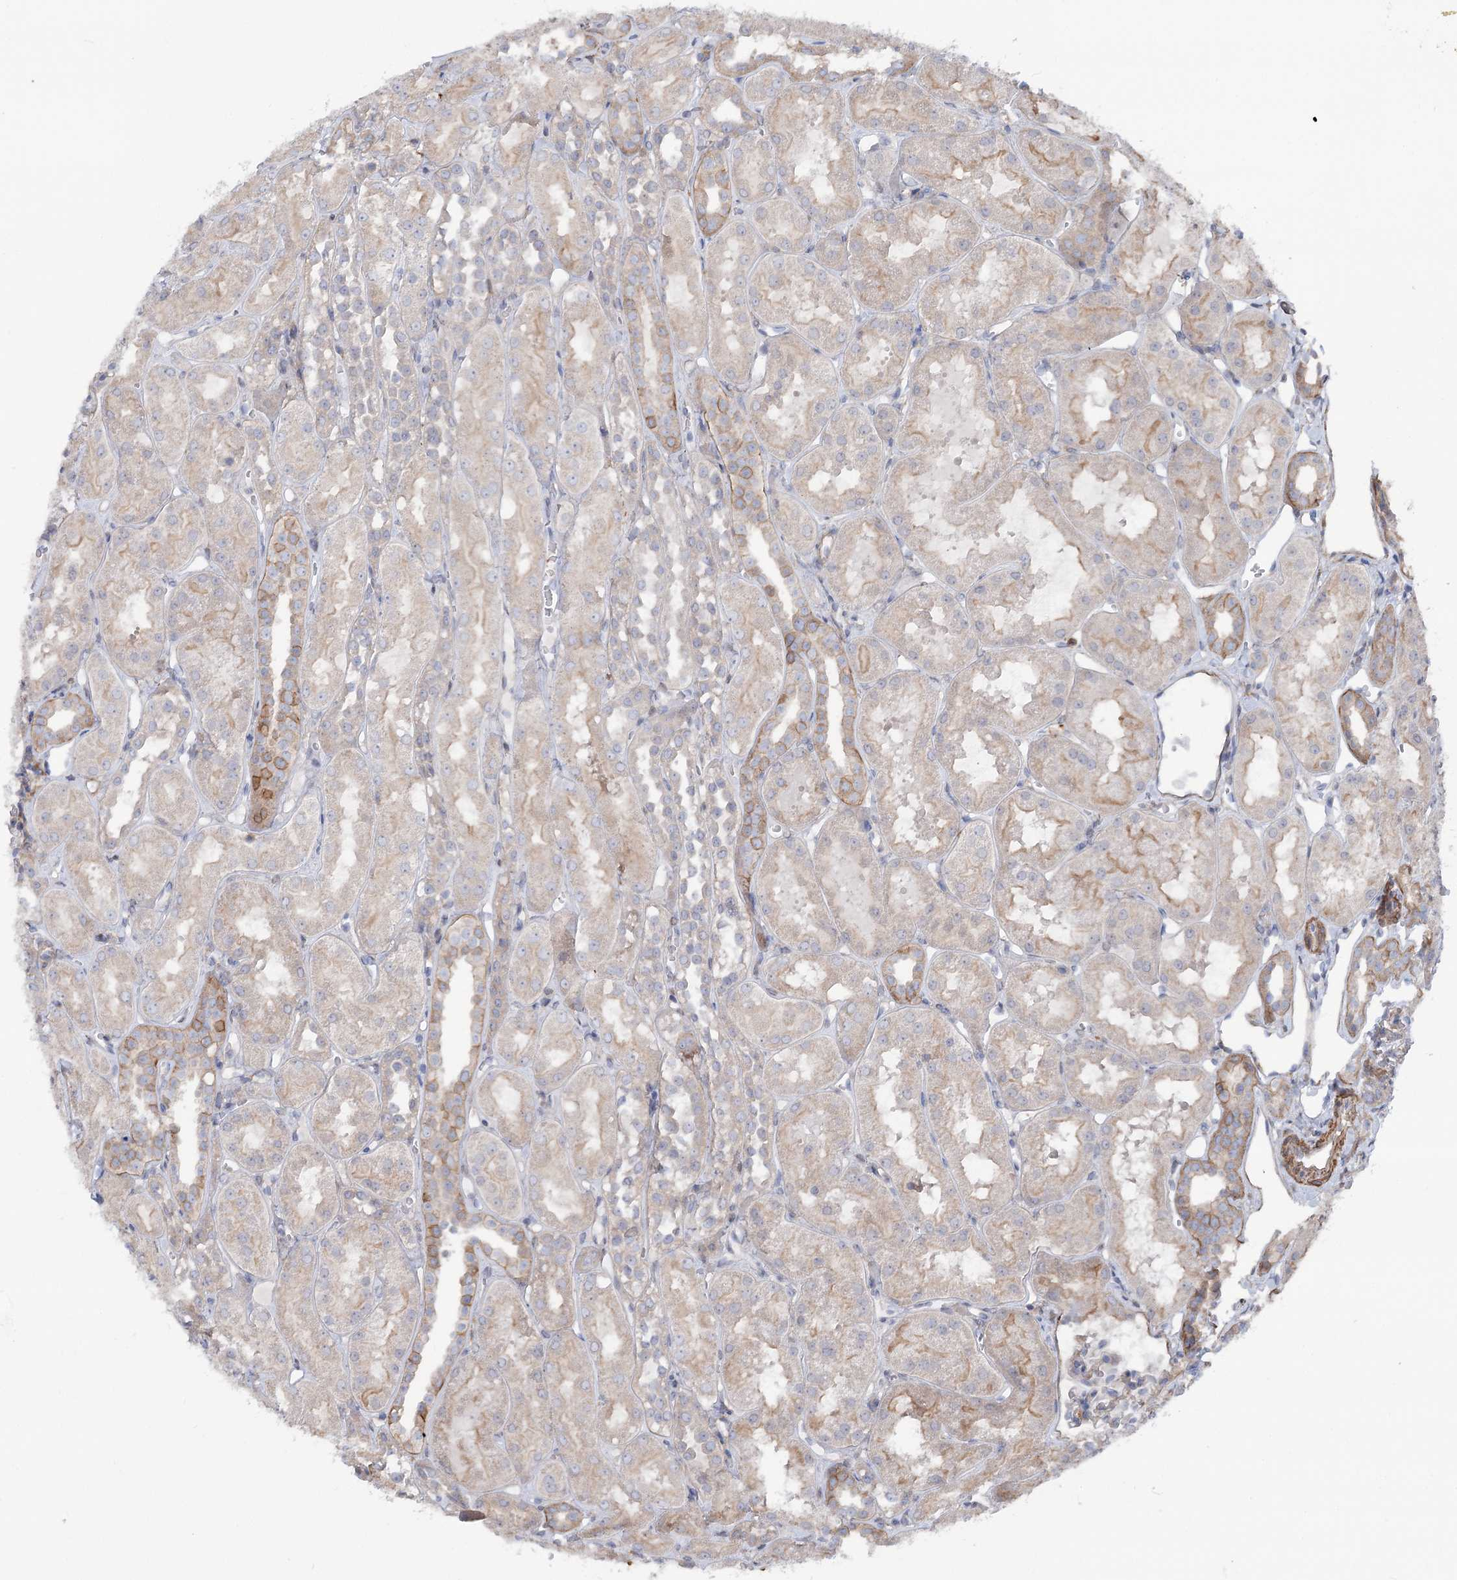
{"staining": {"intensity": "weak", "quantity": "25%-75%", "location": "cytoplasmic/membranous"}, "tissue": "kidney", "cell_type": "Cells in glomeruli", "image_type": "normal", "snomed": [{"axis": "morphology", "description": "Normal tissue, NOS"}, {"axis": "topography", "description": "Kidney"}, {"axis": "topography", "description": "Urinary bladder"}], "caption": "Cells in glomeruli demonstrate weak cytoplasmic/membranous positivity in about 25%-75% of cells in unremarkable kidney.", "gene": "LARP1B", "patient": {"sex": "male", "age": 16}}